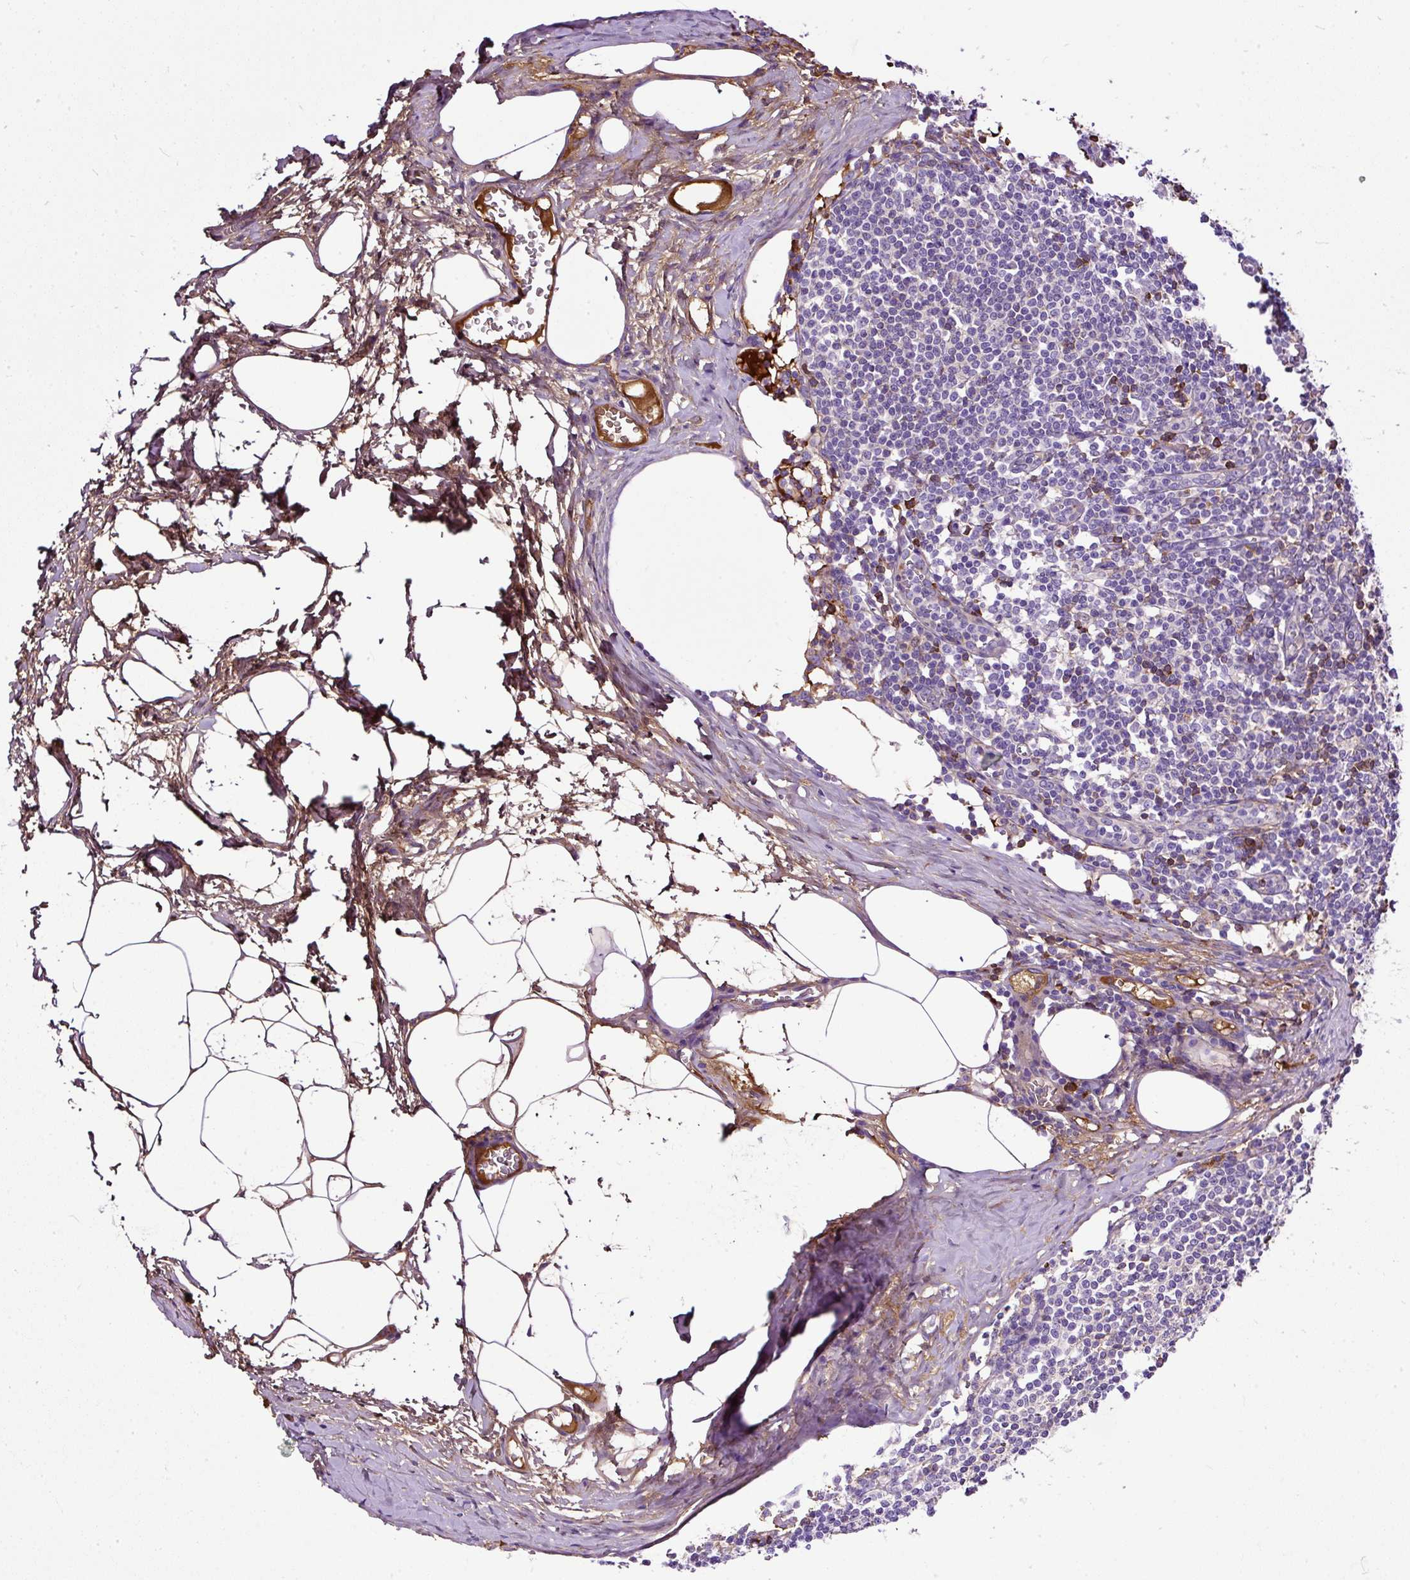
{"staining": {"intensity": "negative", "quantity": "none", "location": "none"}, "tissue": "lymph node", "cell_type": "Germinal center cells", "image_type": "normal", "snomed": [{"axis": "morphology", "description": "Normal tissue, NOS"}, {"axis": "topography", "description": "Lymph node"}], "caption": "This is an immunohistochemistry histopathology image of unremarkable human lymph node. There is no staining in germinal center cells.", "gene": "CLEC3B", "patient": {"sex": "female", "age": 59}}